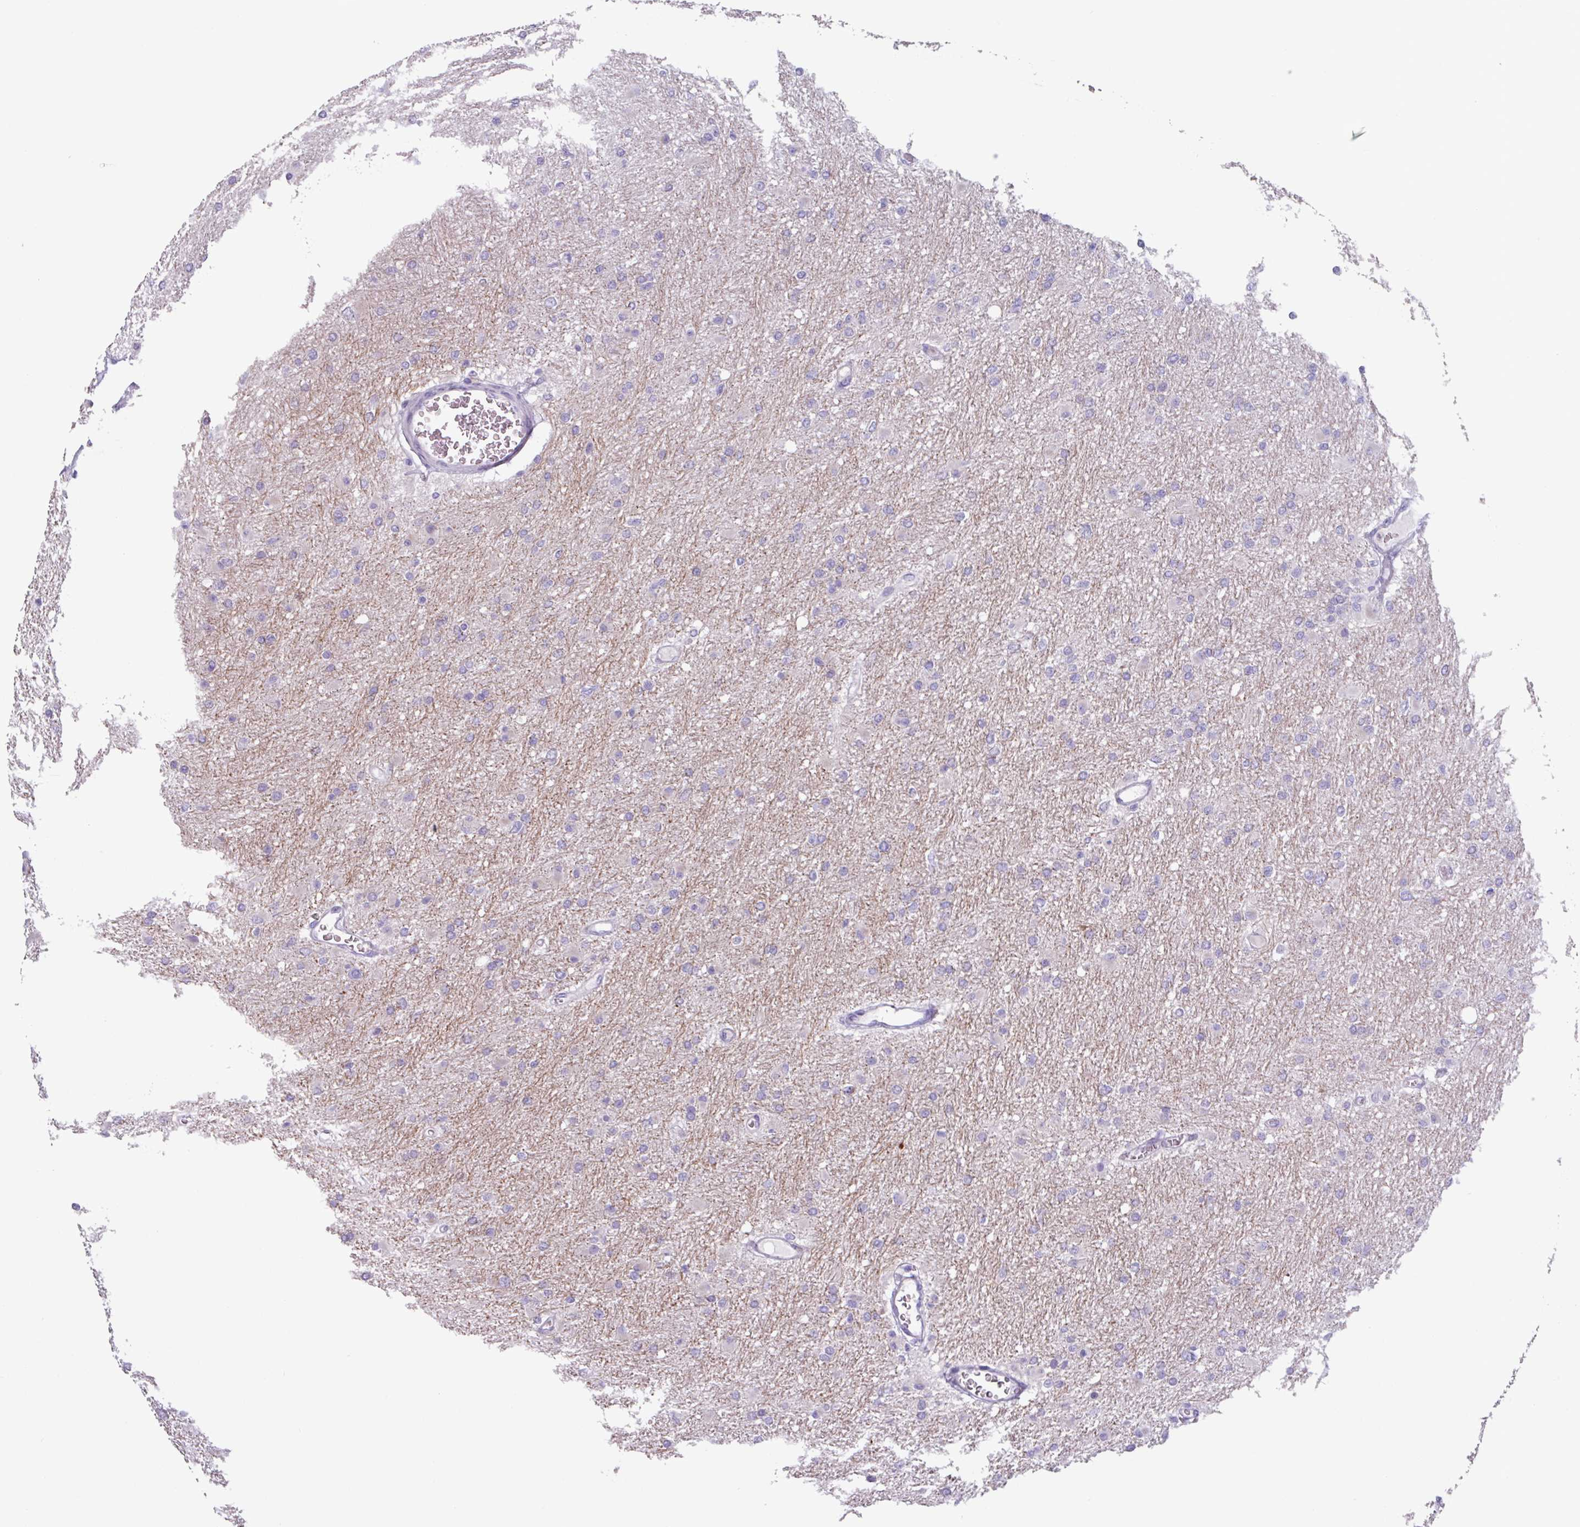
{"staining": {"intensity": "negative", "quantity": "none", "location": "none"}, "tissue": "glioma", "cell_type": "Tumor cells", "image_type": "cancer", "snomed": [{"axis": "morphology", "description": "Glioma, malignant, High grade"}, {"axis": "topography", "description": "Cerebral cortex"}], "caption": "High power microscopy image of an IHC histopathology image of glioma, revealing no significant expression in tumor cells.", "gene": "ADGRE1", "patient": {"sex": "female", "age": 36}}